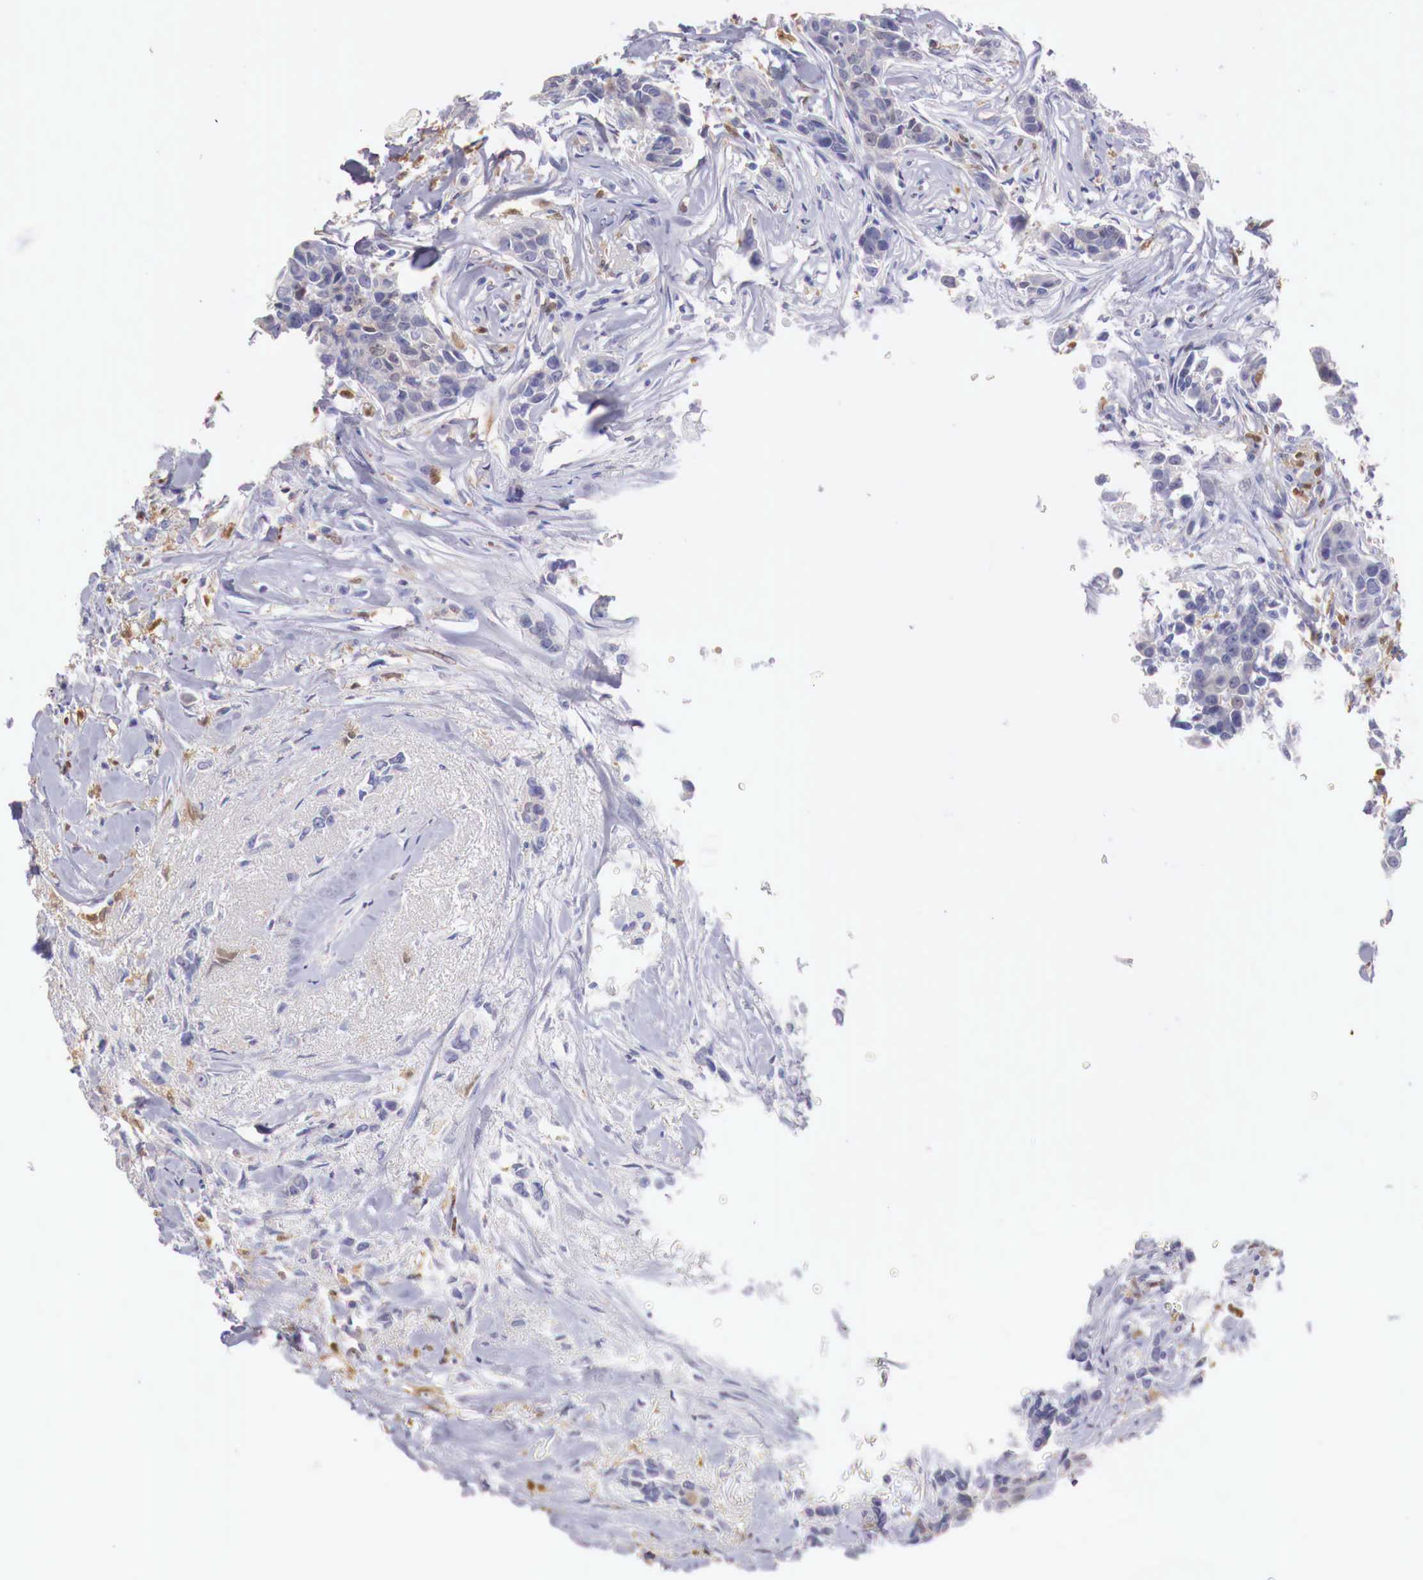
{"staining": {"intensity": "negative", "quantity": "none", "location": "none"}, "tissue": "breast cancer", "cell_type": "Tumor cells", "image_type": "cancer", "snomed": [{"axis": "morphology", "description": "Duct carcinoma"}, {"axis": "topography", "description": "Breast"}], "caption": "A photomicrograph of breast invasive ductal carcinoma stained for a protein demonstrates no brown staining in tumor cells.", "gene": "RENBP", "patient": {"sex": "female", "age": 91}}